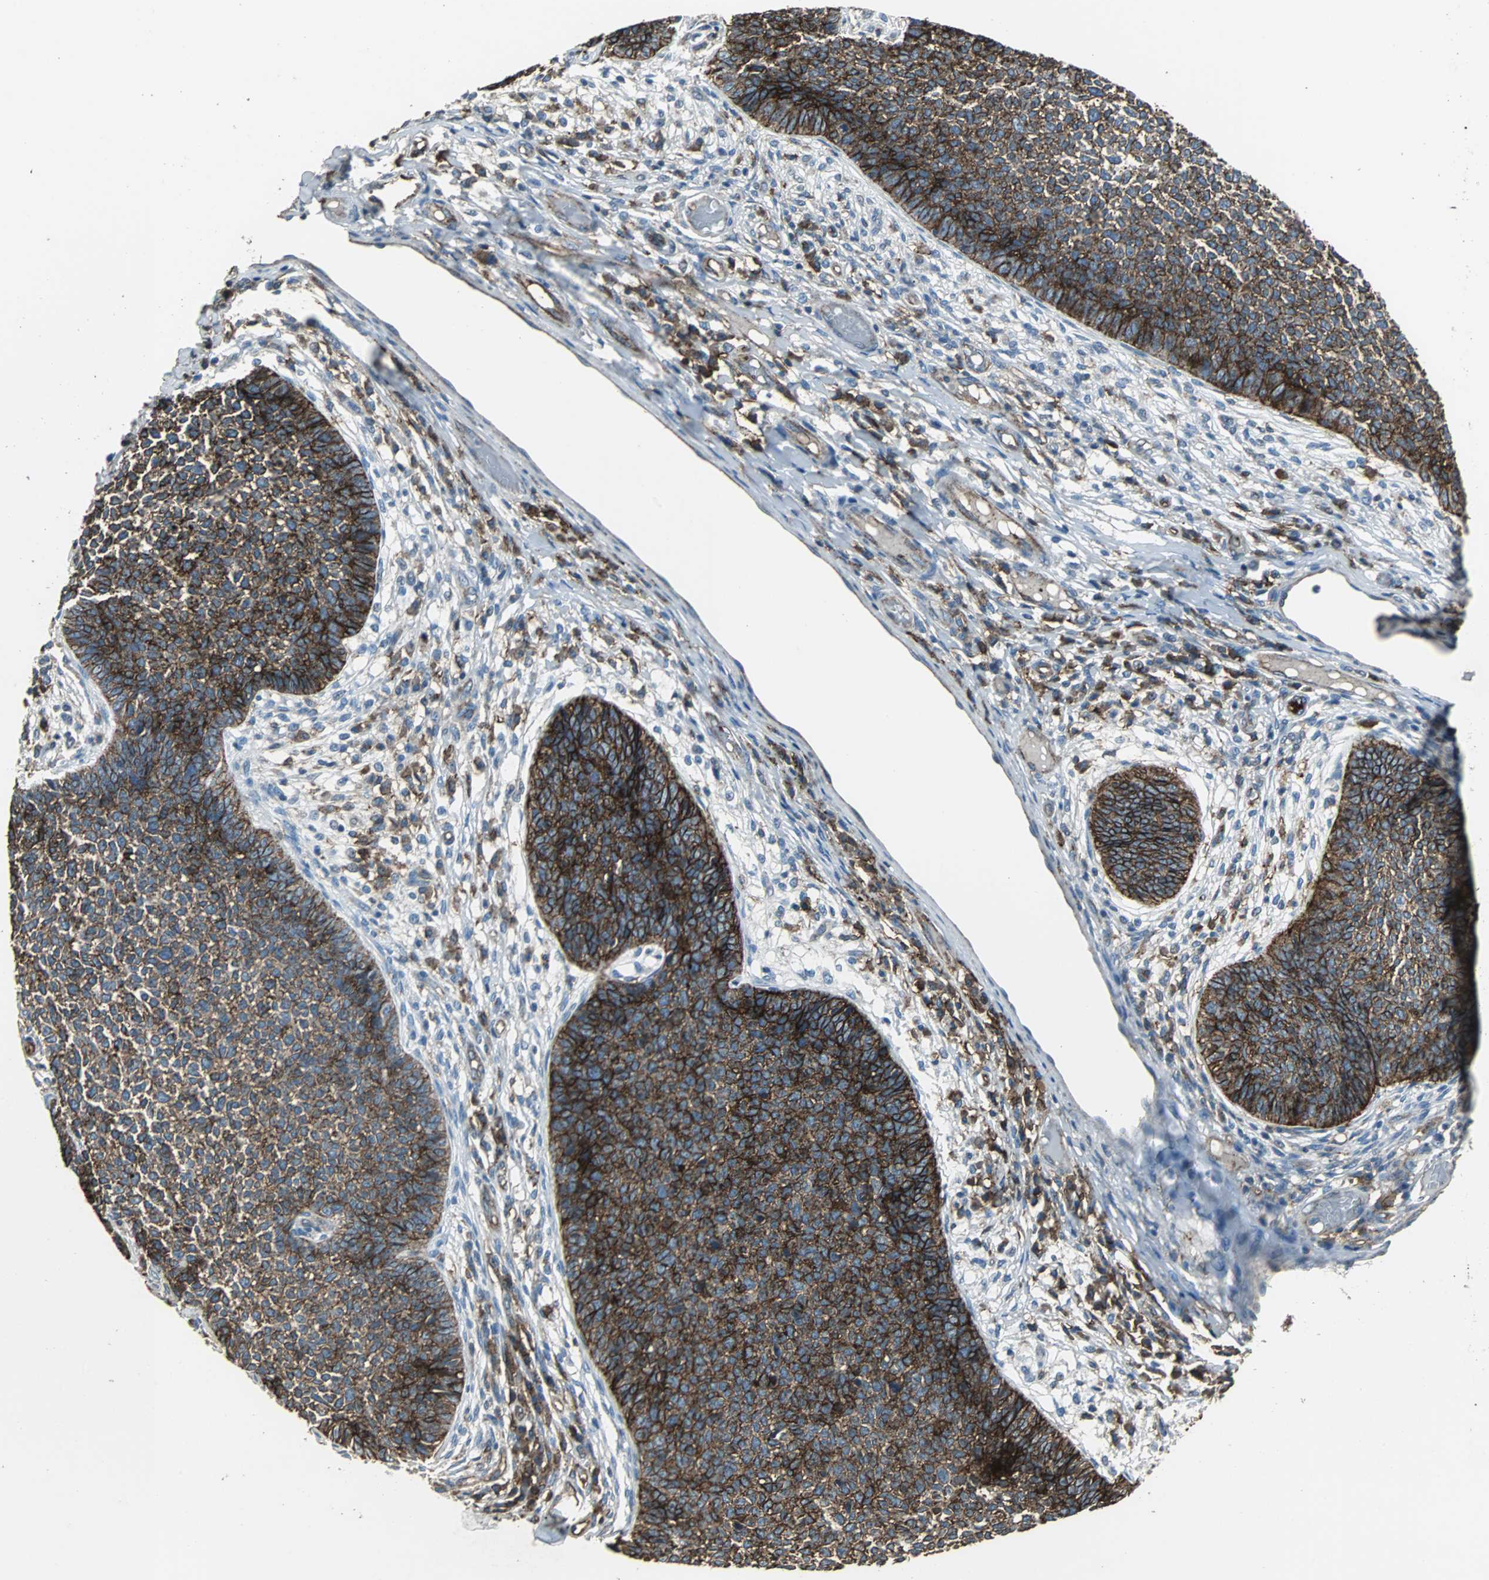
{"staining": {"intensity": "strong", "quantity": ">75%", "location": "cytoplasmic/membranous"}, "tissue": "skin cancer", "cell_type": "Tumor cells", "image_type": "cancer", "snomed": [{"axis": "morphology", "description": "Basal cell carcinoma"}, {"axis": "topography", "description": "Skin"}], "caption": "Strong cytoplasmic/membranous expression is seen in approximately >75% of tumor cells in skin cancer (basal cell carcinoma).", "gene": "F11R", "patient": {"sex": "female", "age": 84}}